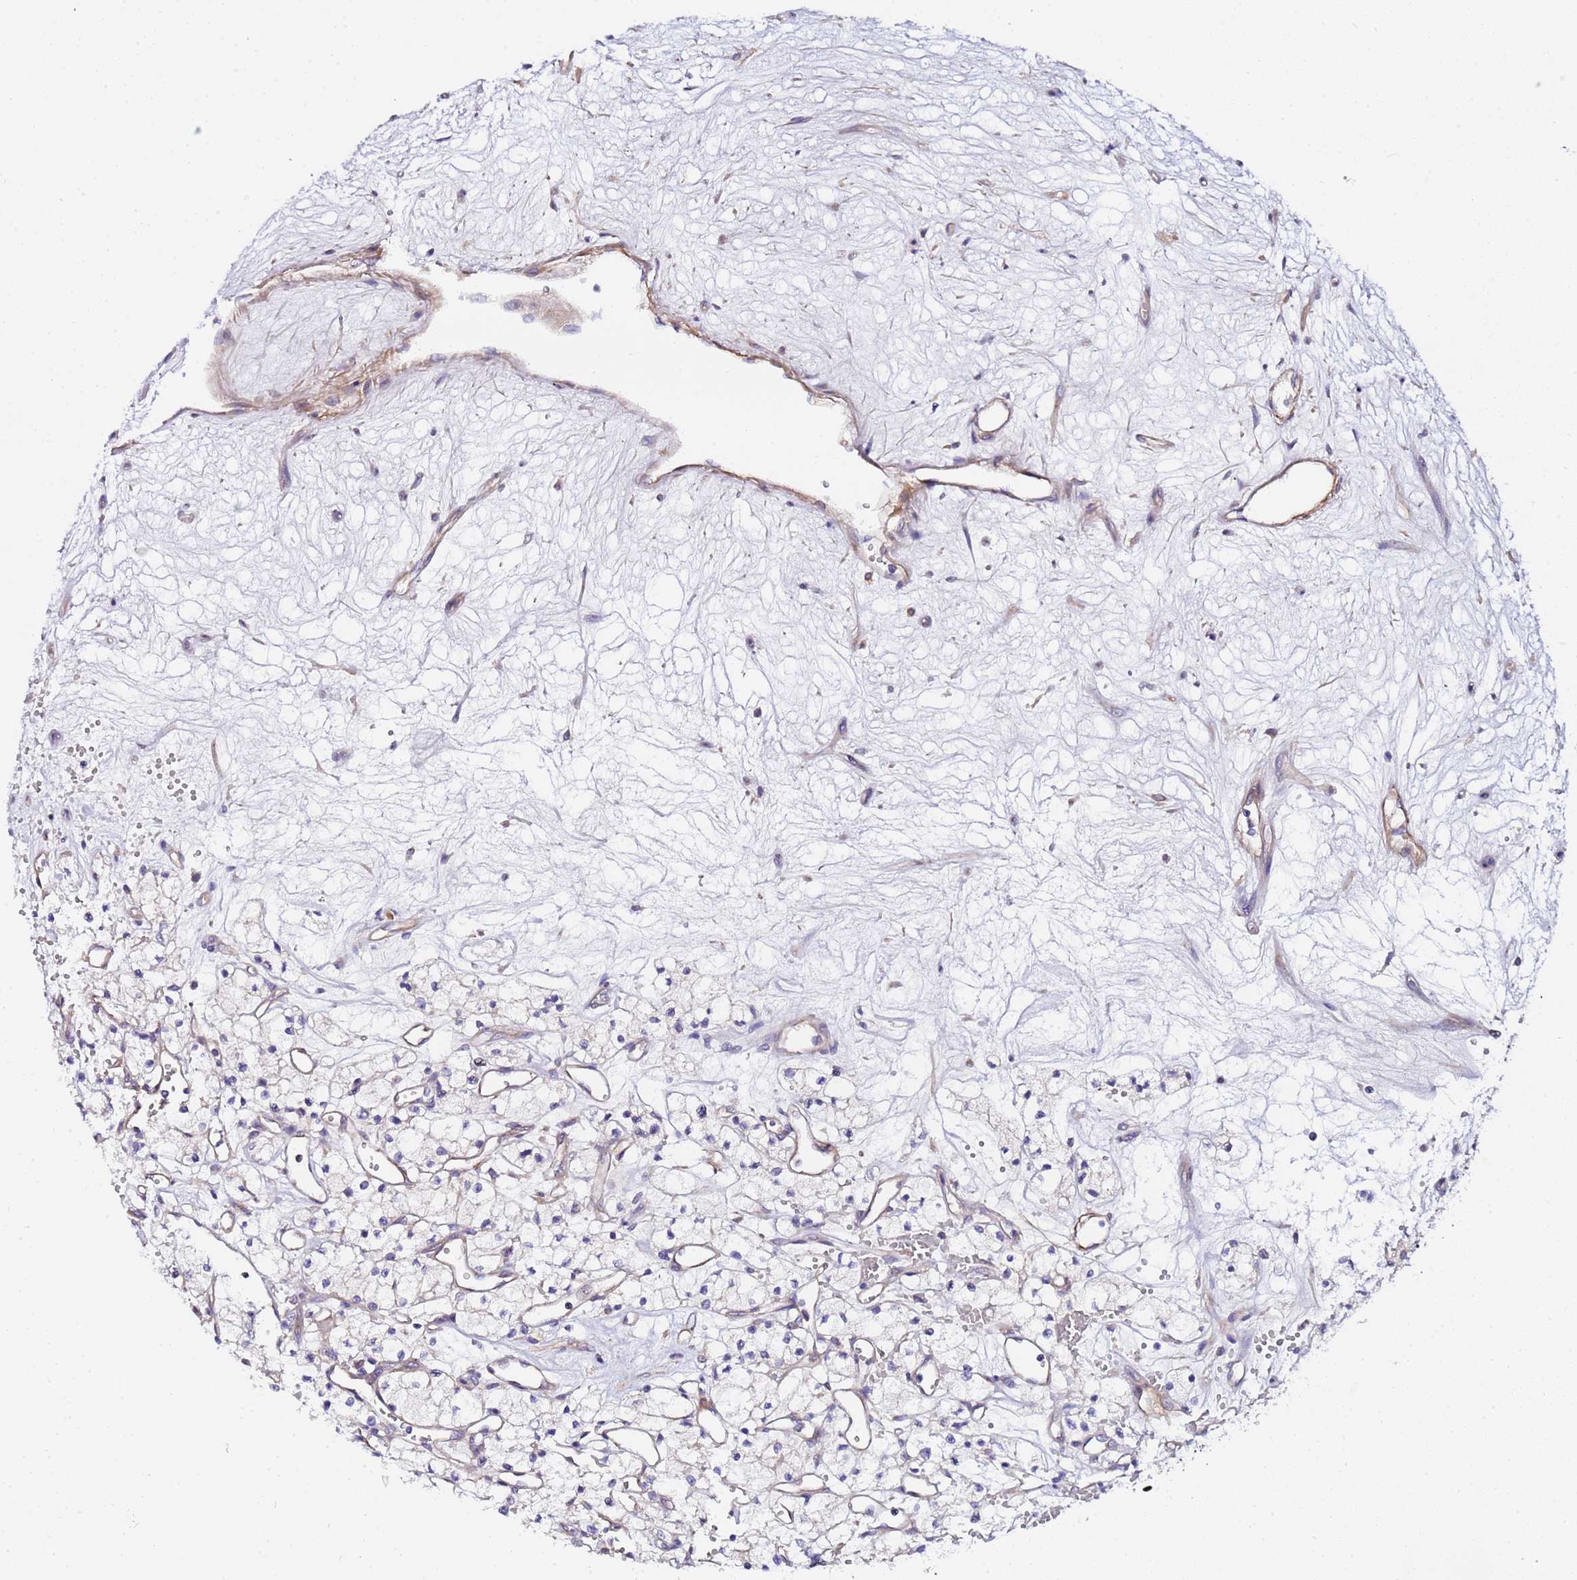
{"staining": {"intensity": "negative", "quantity": "none", "location": "none"}, "tissue": "renal cancer", "cell_type": "Tumor cells", "image_type": "cancer", "snomed": [{"axis": "morphology", "description": "Adenocarcinoma, NOS"}, {"axis": "topography", "description": "Kidney"}], "caption": "There is no significant expression in tumor cells of renal adenocarcinoma.", "gene": "JRKL", "patient": {"sex": "male", "age": 59}}